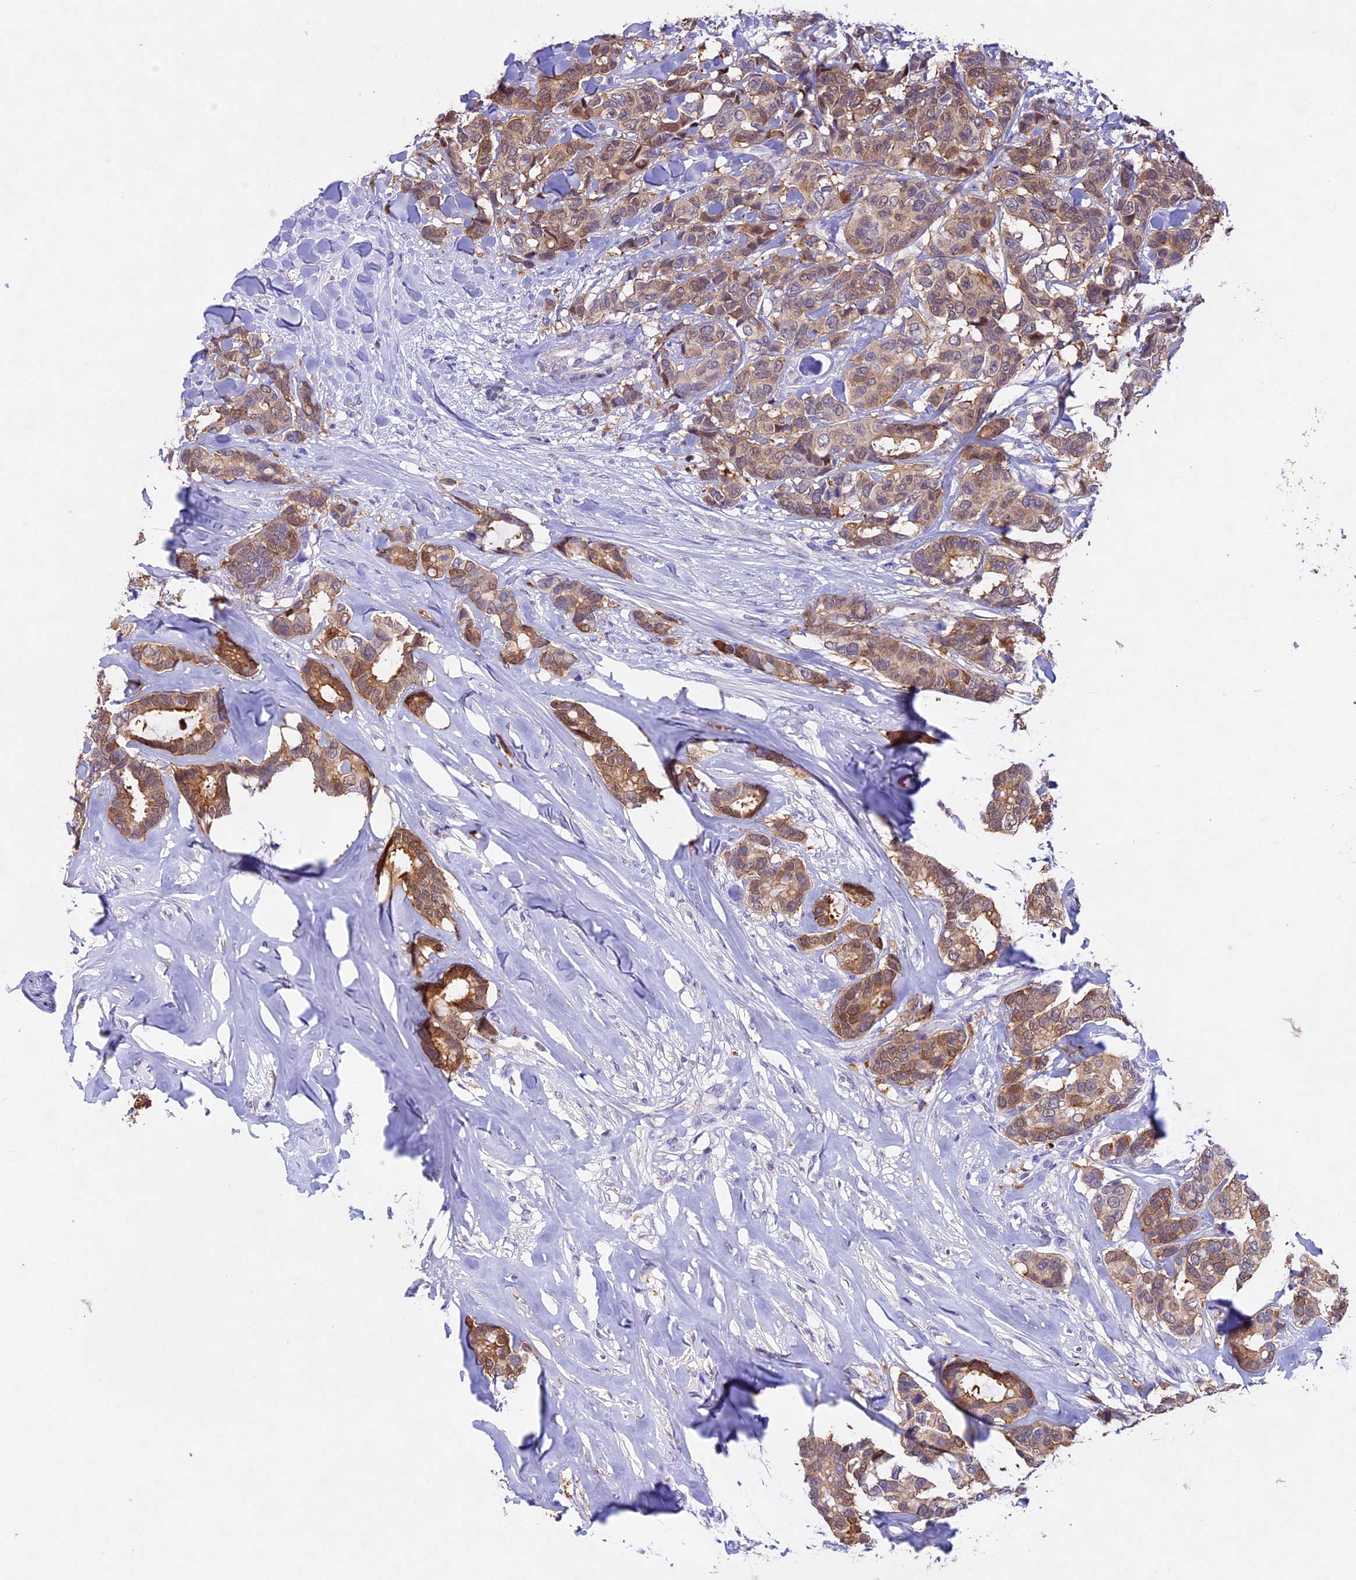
{"staining": {"intensity": "moderate", "quantity": ">75%", "location": "cytoplasmic/membranous"}, "tissue": "breast cancer", "cell_type": "Tumor cells", "image_type": "cancer", "snomed": [{"axis": "morphology", "description": "Duct carcinoma"}, {"axis": "topography", "description": "Breast"}], "caption": "A micrograph of invasive ductal carcinoma (breast) stained for a protein reveals moderate cytoplasmic/membranous brown staining in tumor cells.", "gene": "TGDS", "patient": {"sex": "female", "age": 87}}